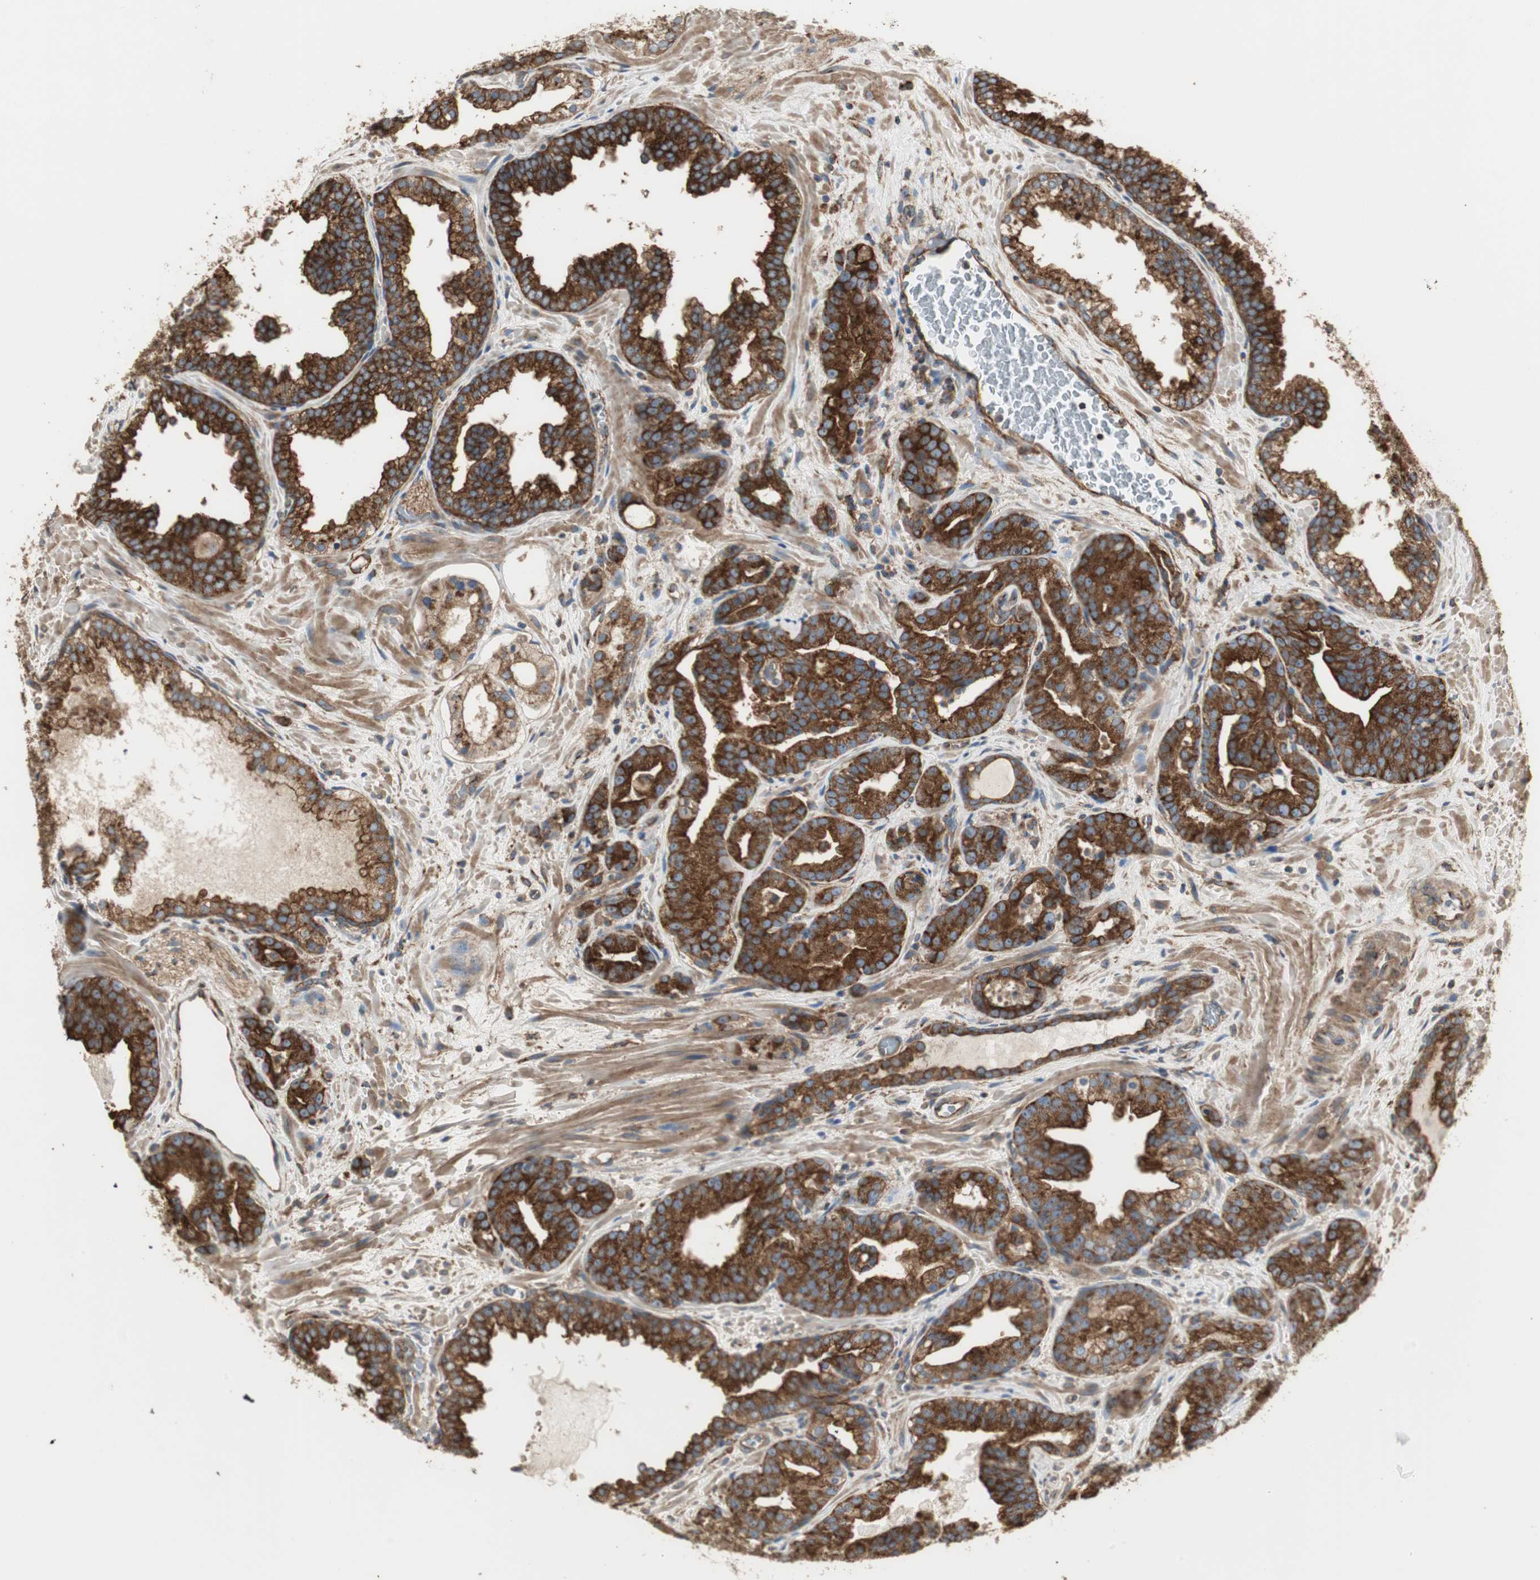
{"staining": {"intensity": "strong", "quantity": ">75%", "location": "cytoplasmic/membranous"}, "tissue": "prostate cancer", "cell_type": "Tumor cells", "image_type": "cancer", "snomed": [{"axis": "morphology", "description": "Adenocarcinoma, Low grade"}, {"axis": "topography", "description": "Prostate"}], "caption": "Protein staining displays strong cytoplasmic/membranous staining in approximately >75% of tumor cells in prostate cancer.", "gene": "H6PD", "patient": {"sex": "male", "age": 63}}